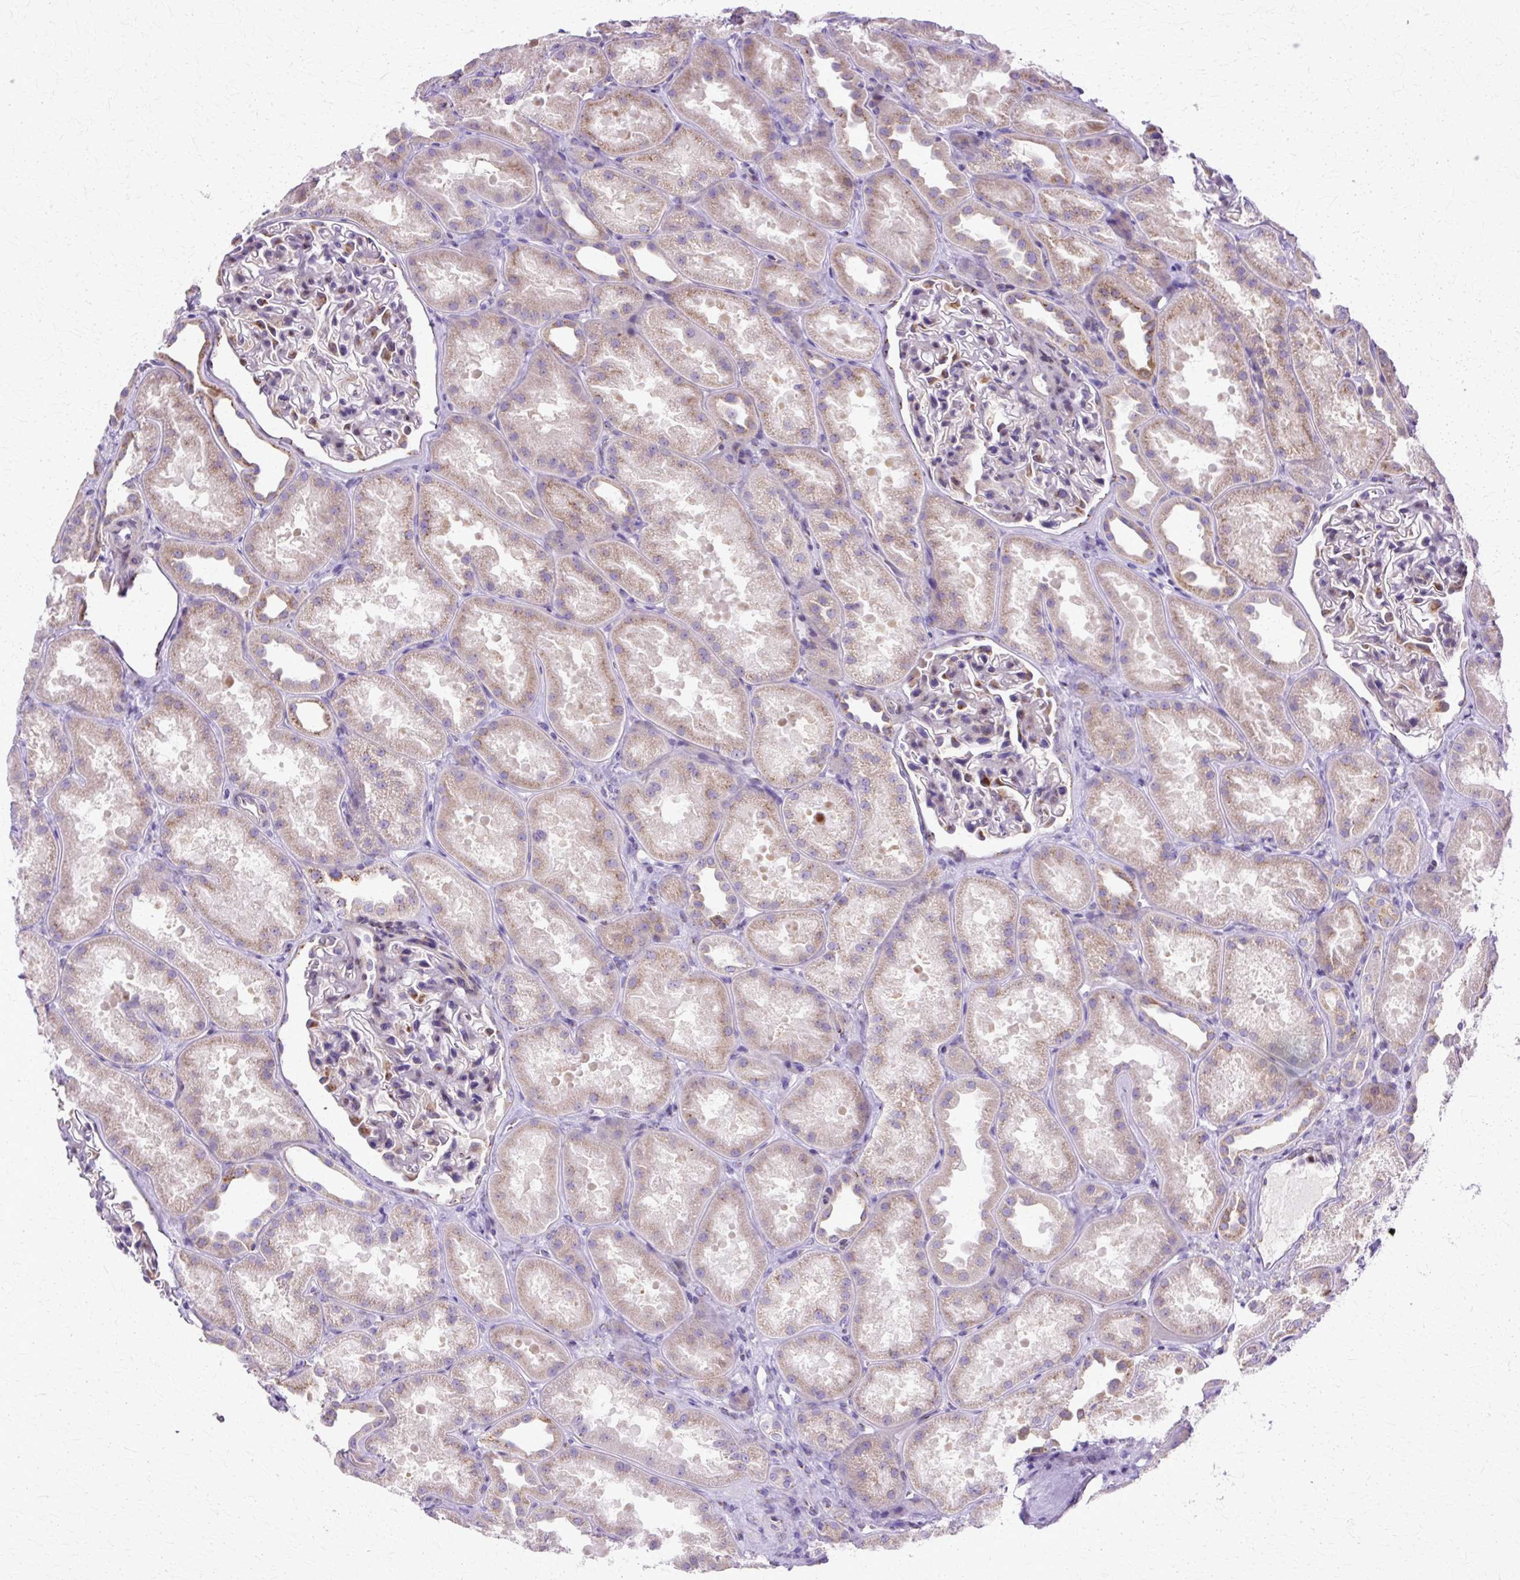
{"staining": {"intensity": "negative", "quantity": "none", "location": "none"}, "tissue": "kidney", "cell_type": "Cells in glomeruli", "image_type": "normal", "snomed": [{"axis": "morphology", "description": "Normal tissue, NOS"}, {"axis": "topography", "description": "Kidney"}], "caption": "Kidney was stained to show a protein in brown. There is no significant positivity in cells in glomeruli. (DAB IHC visualized using brightfield microscopy, high magnification).", "gene": "TBC1D3B", "patient": {"sex": "male", "age": 61}}